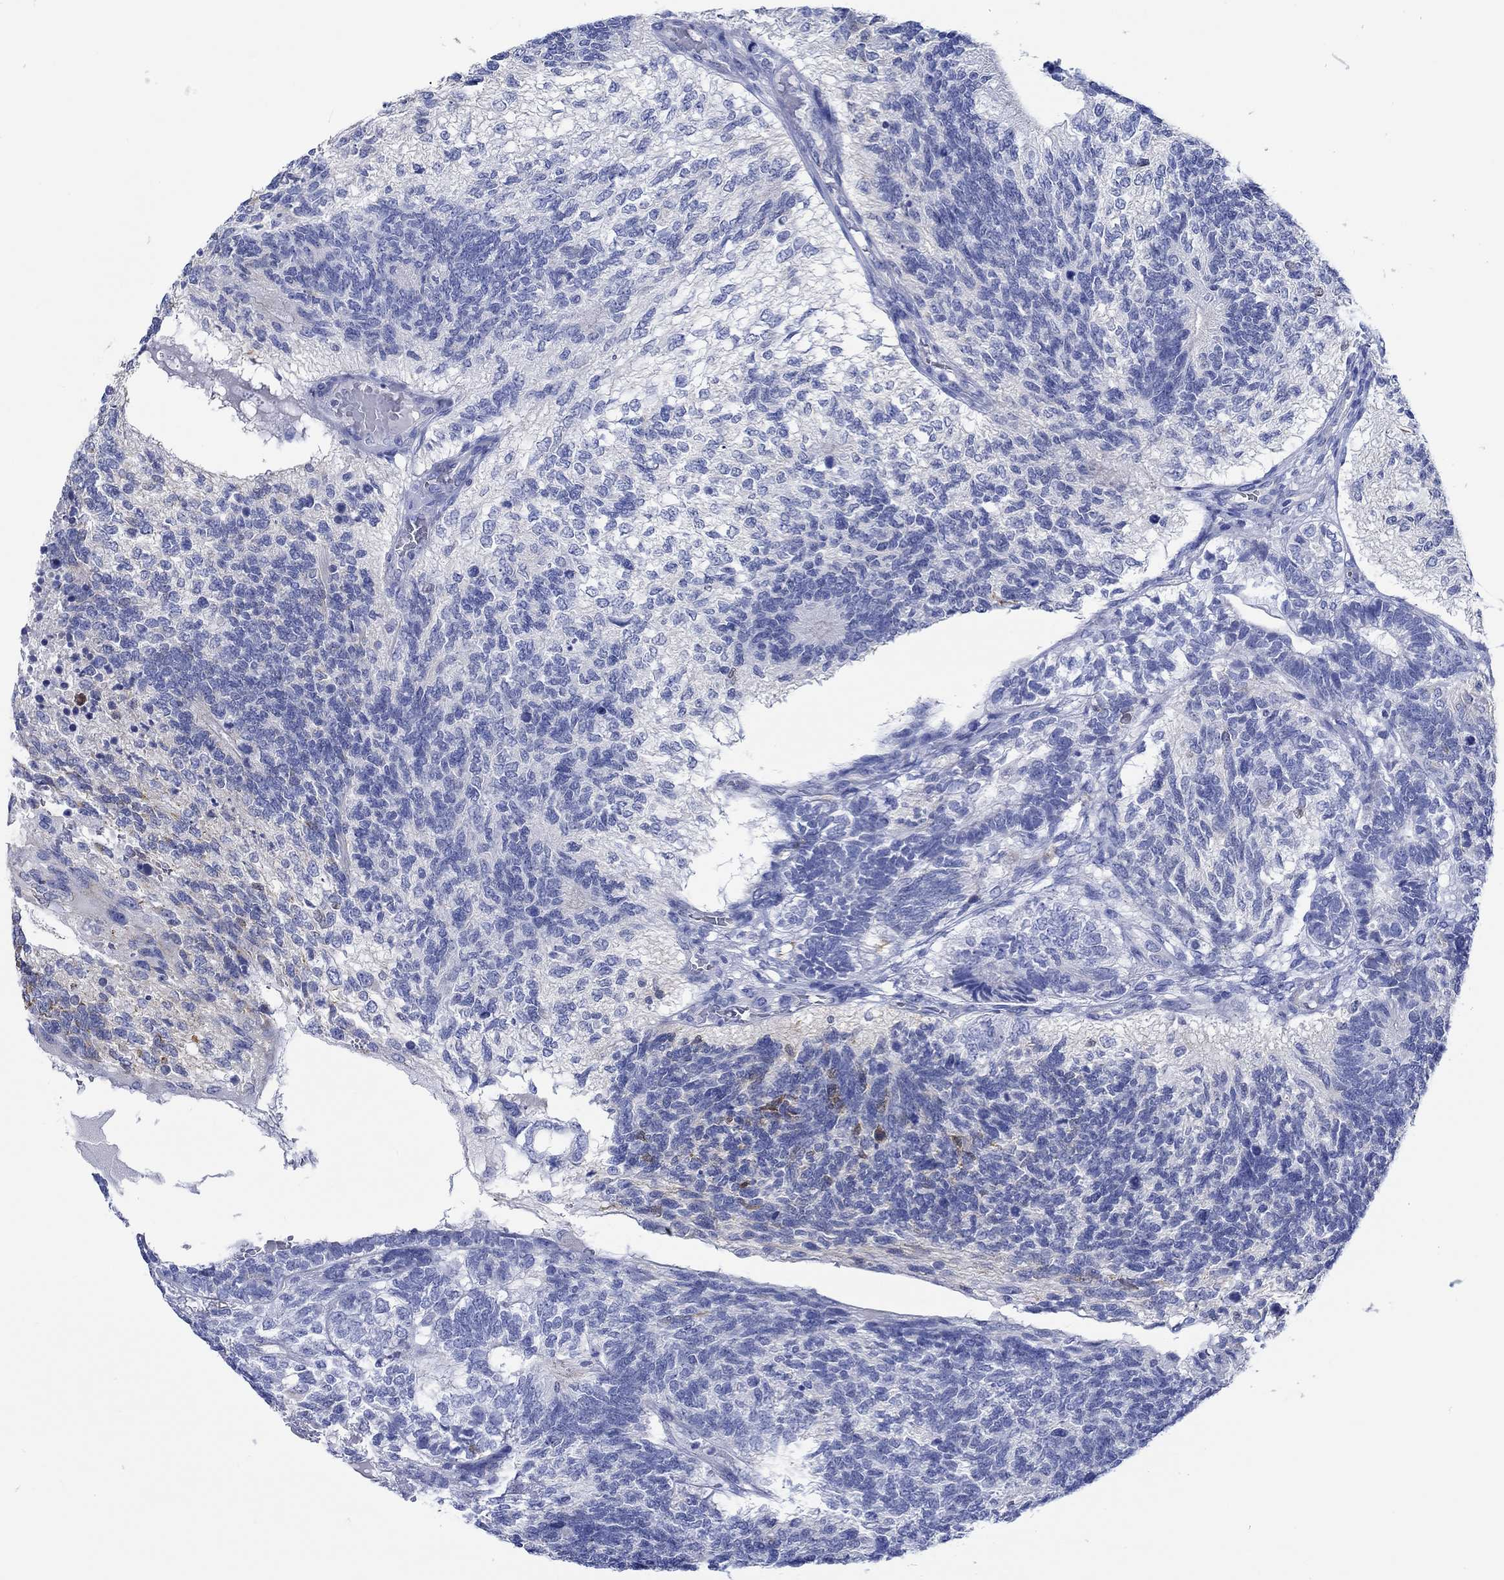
{"staining": {"intensity": "negative", "quantity": "none", "location": "none"}, "tissue": "testis cancer", "cell_type": "Tumor cells", "image_type": "cancer", "snomed": [{"axis": "morphology", "description": "Seminoma, NOS"}, {"axis": "morphology", "description": "Carcinoma, Embryonal, NOS"}, {"axis": "topography", "description": "Testis"}], "caption": "IHC image of neoplastic tissue: human seminoma (testis) stained with DAB (3,3'-diaminobenzidine) demonstrates no significant protein staining in tumor cells.", "gene": "CPLX2", "patient": {"sex": "male", "age": 41}}